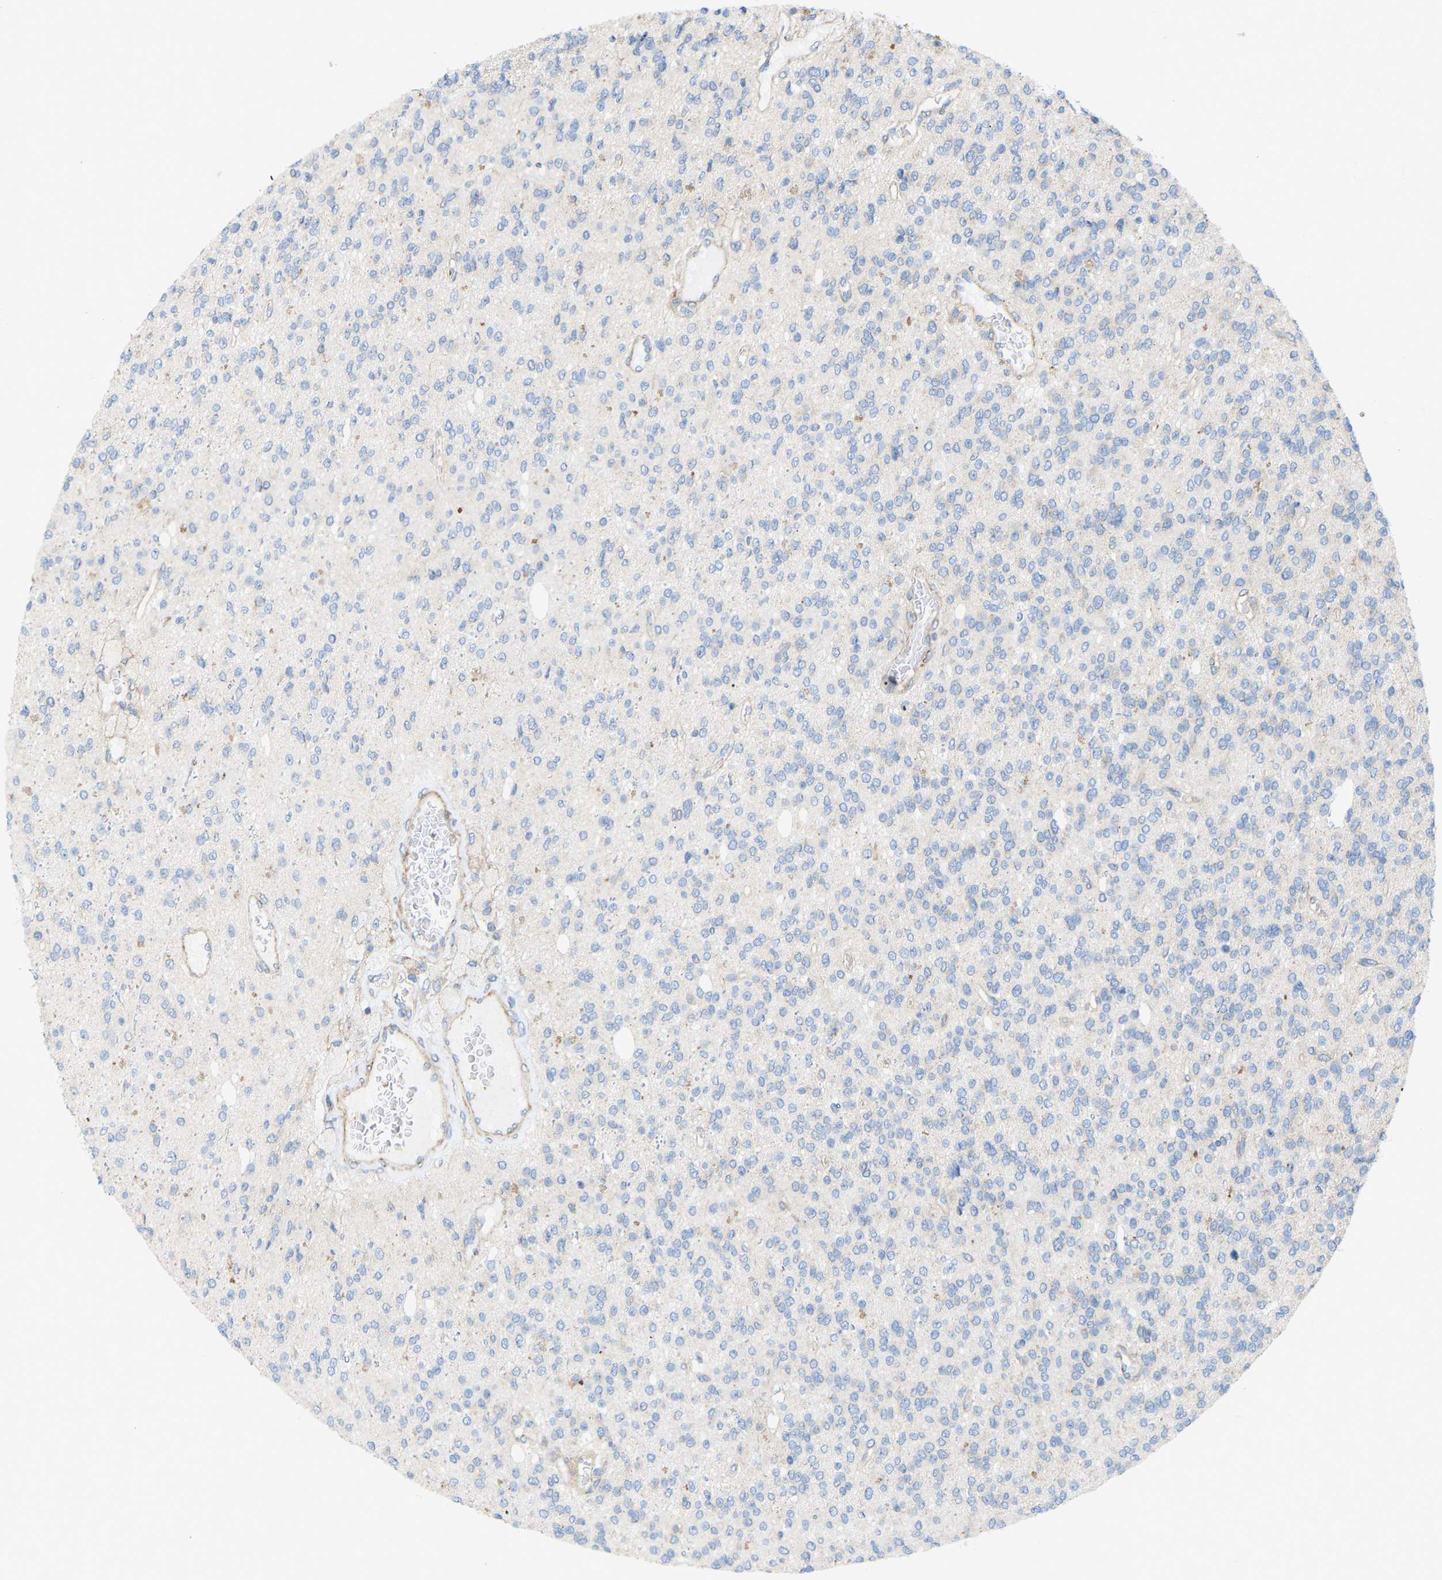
{"staining": {"intensity": "negative", "quantity": "none", "location": "none"}, "tissue": "glioma", "cell_type": "Tumor cells", "image_type": "cancer", "snomed": [{"axis": "morphology", "description": "Glioma, malignant, High grade"}, {"axis": "topography", "description": "Brain"}], "caption": "Immunohistochemical staining of glioma displays no significant expression in tumor cells.", "gene": "TOR1B", "patient": {"sex": "male", "age": 34}}